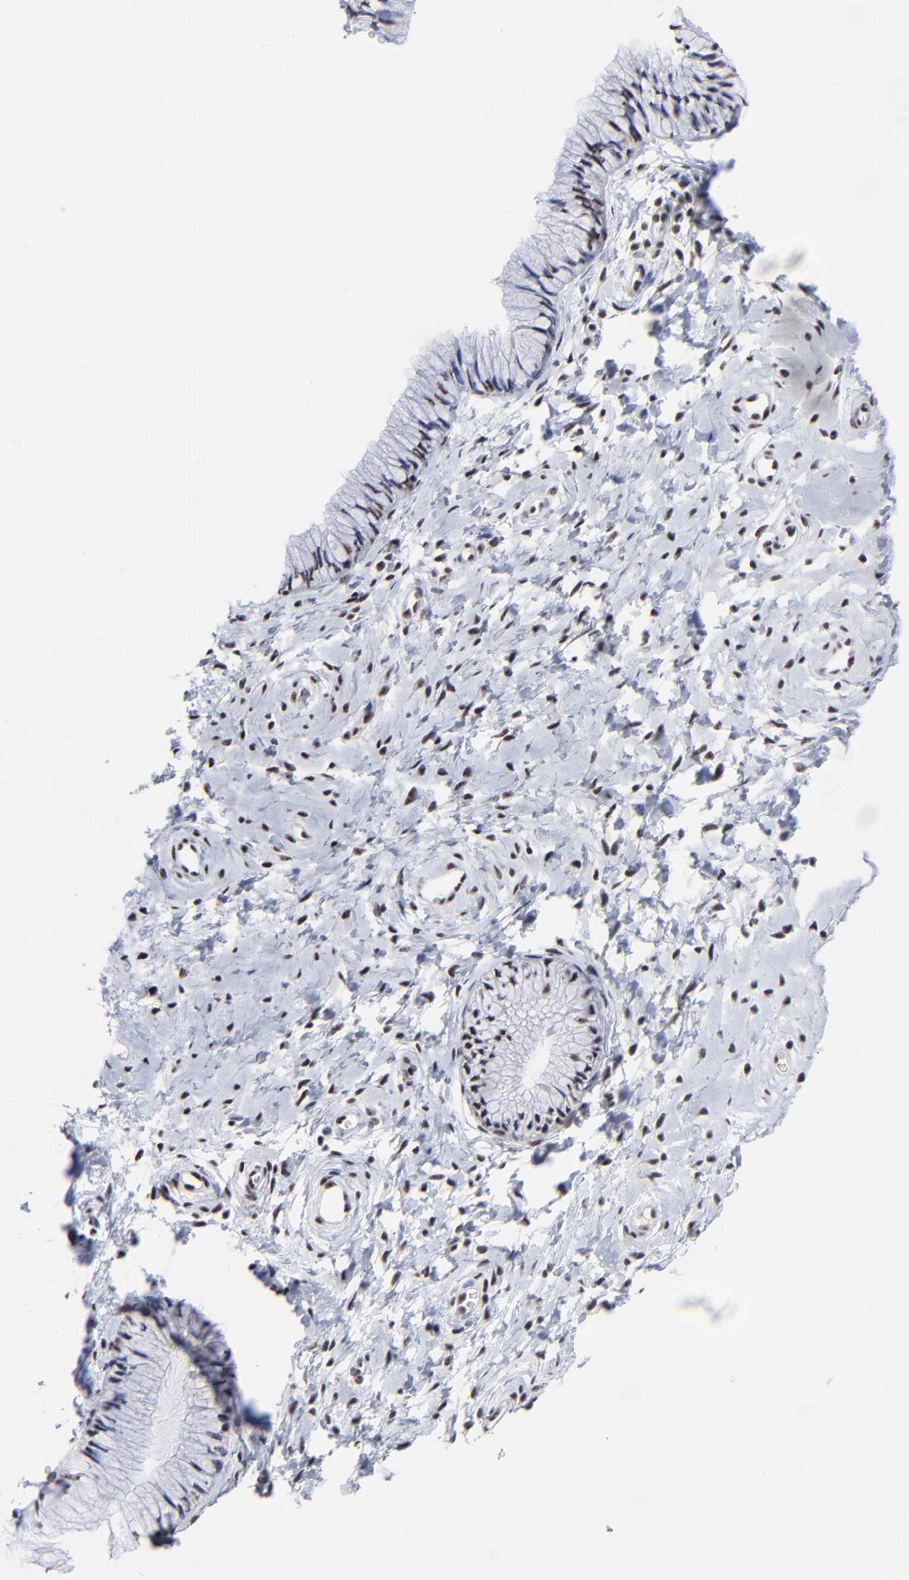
{"staining": {"intensity": "moderate", "quantity": ">75%", "location": "nuclear"}, "tissue": "cervix", "cell_type": "Glandular cells", "image_type": "normal", "snomed": [{"axis": "morphology", "description": "Normal tissue, NOS"}, {"axis": "topography", "description": "Cervix"}], "caption": "Immunohistochemical staining of benign cervix demonstrates >75% levels of moderate nuclear protein staining in about >75% of glandular cells. (DAB = brown stain, brightfield microscopy at high magnification).", "gene": "MBD4", "patient": {"sex": "female", "age": 46}}